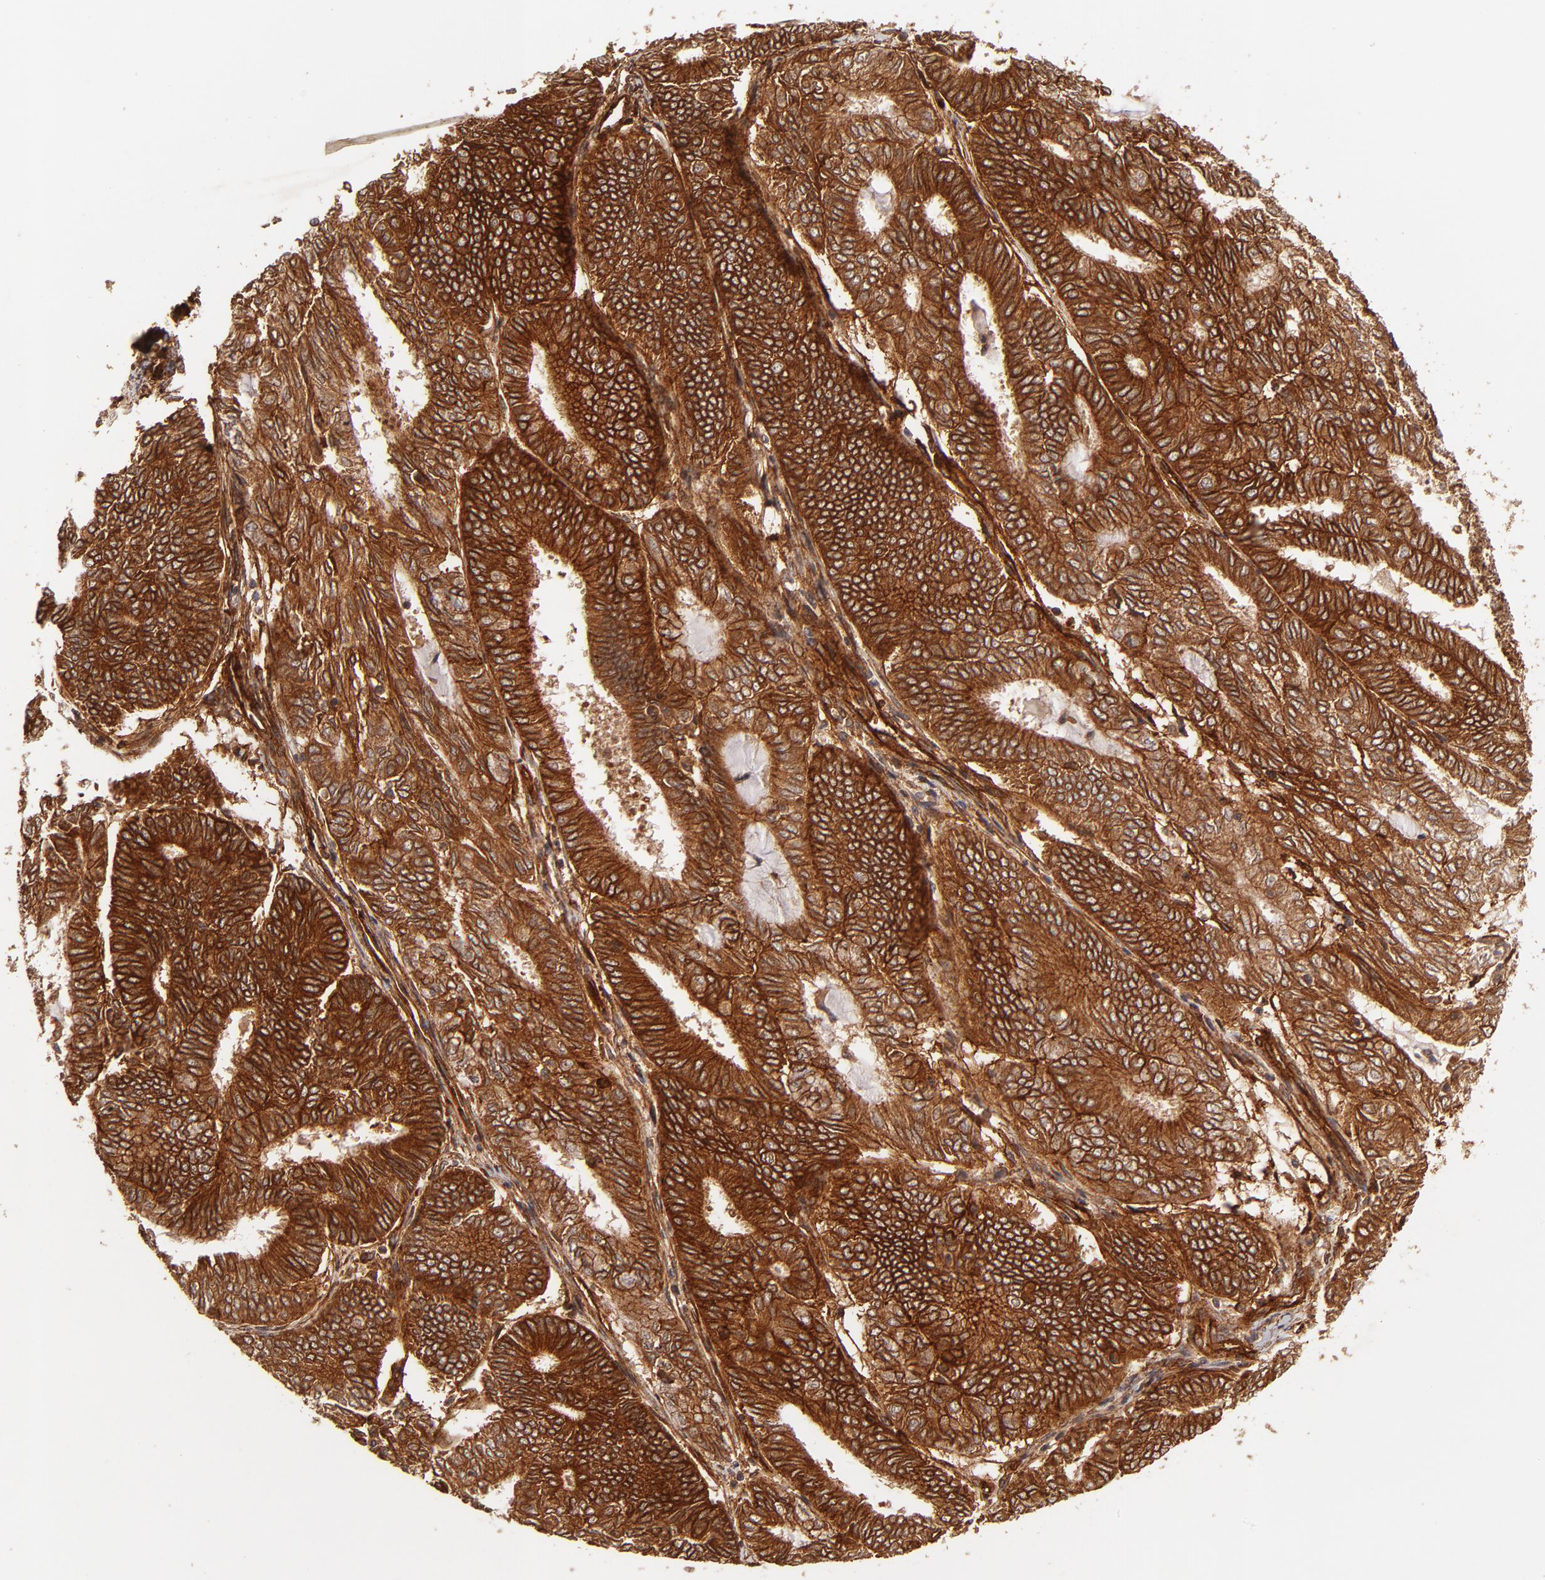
{"staining": {"intensity": "strong", "quantity": ">75%", "location": "cytoplasmic/membranous"}, "tissue": "endometrial cancer", "cell_type": "Tumor cells", "image_type": "cancer", "snomed": [{"axis": "morphology", "description": "Adenocarcinoma, NOS"}, {"axis": "topography", "description": "Endometrium"}], "caption": "Protein staining by IHC exhibits strong cytoplasmic/membranous expression in approximately >75% of tumor cells in endometrial cancer.", "gene": "ITGB1", "patient": {"sex": "female", "age": 59}}